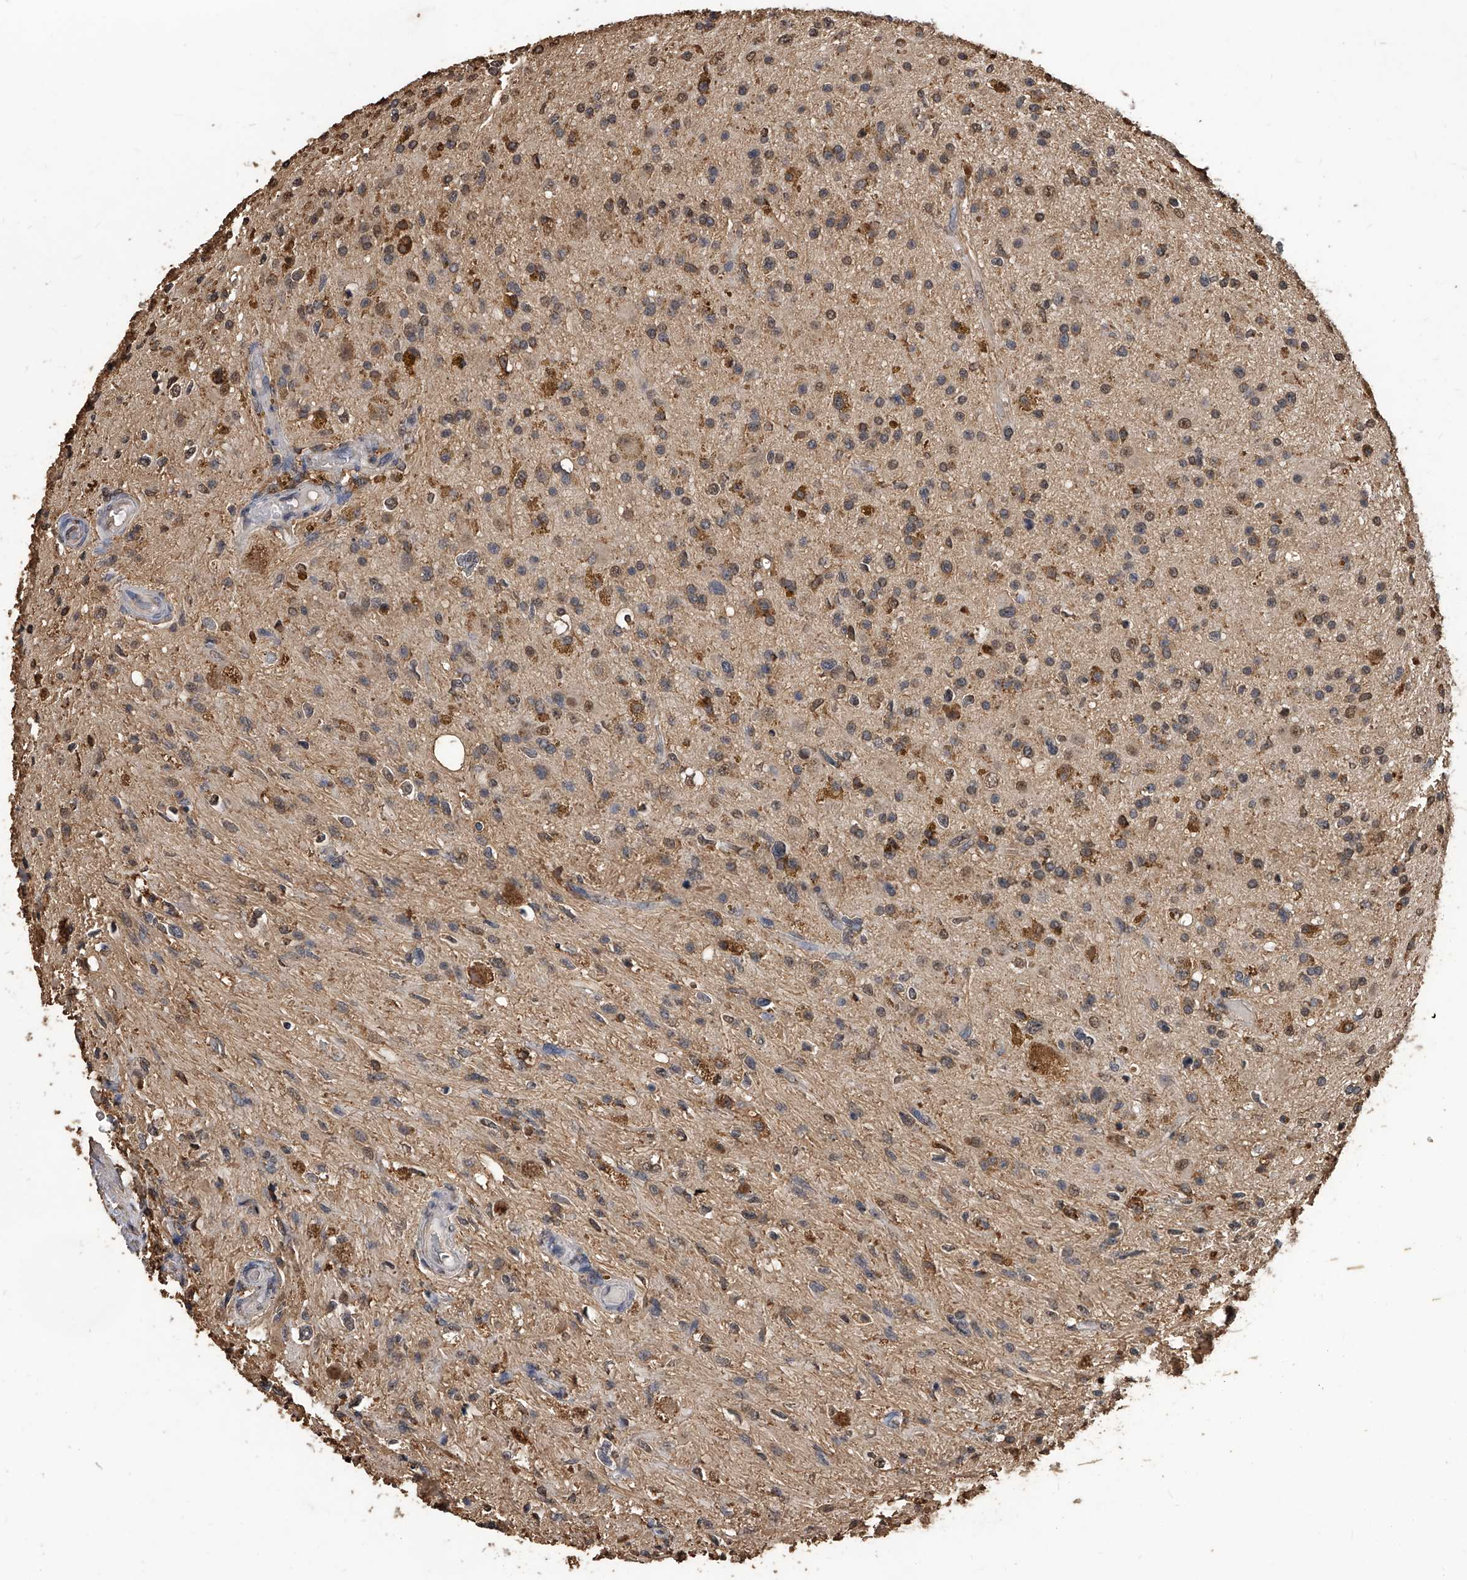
{"staining": {"intensity": "negative", "quantity": "none", "location": "none"}, "tissue": "glioma", "cell_type": "Tumor cells", "image_type": "cancer", "snomed": [{"axis": "morphology", "description": "Glioma, malignant, High grade"}, {"axis": "topography", "description": "Brain"}], "caption": "A high-resolution micrograph shows immunohistochemistry staining of glioma, which demonstrates no significant staining in tumor cells. (IHC, brightfield microscopy, high magnification).", "gene": "FBXL4", "patient": {"sex": "male", "age": 33}}